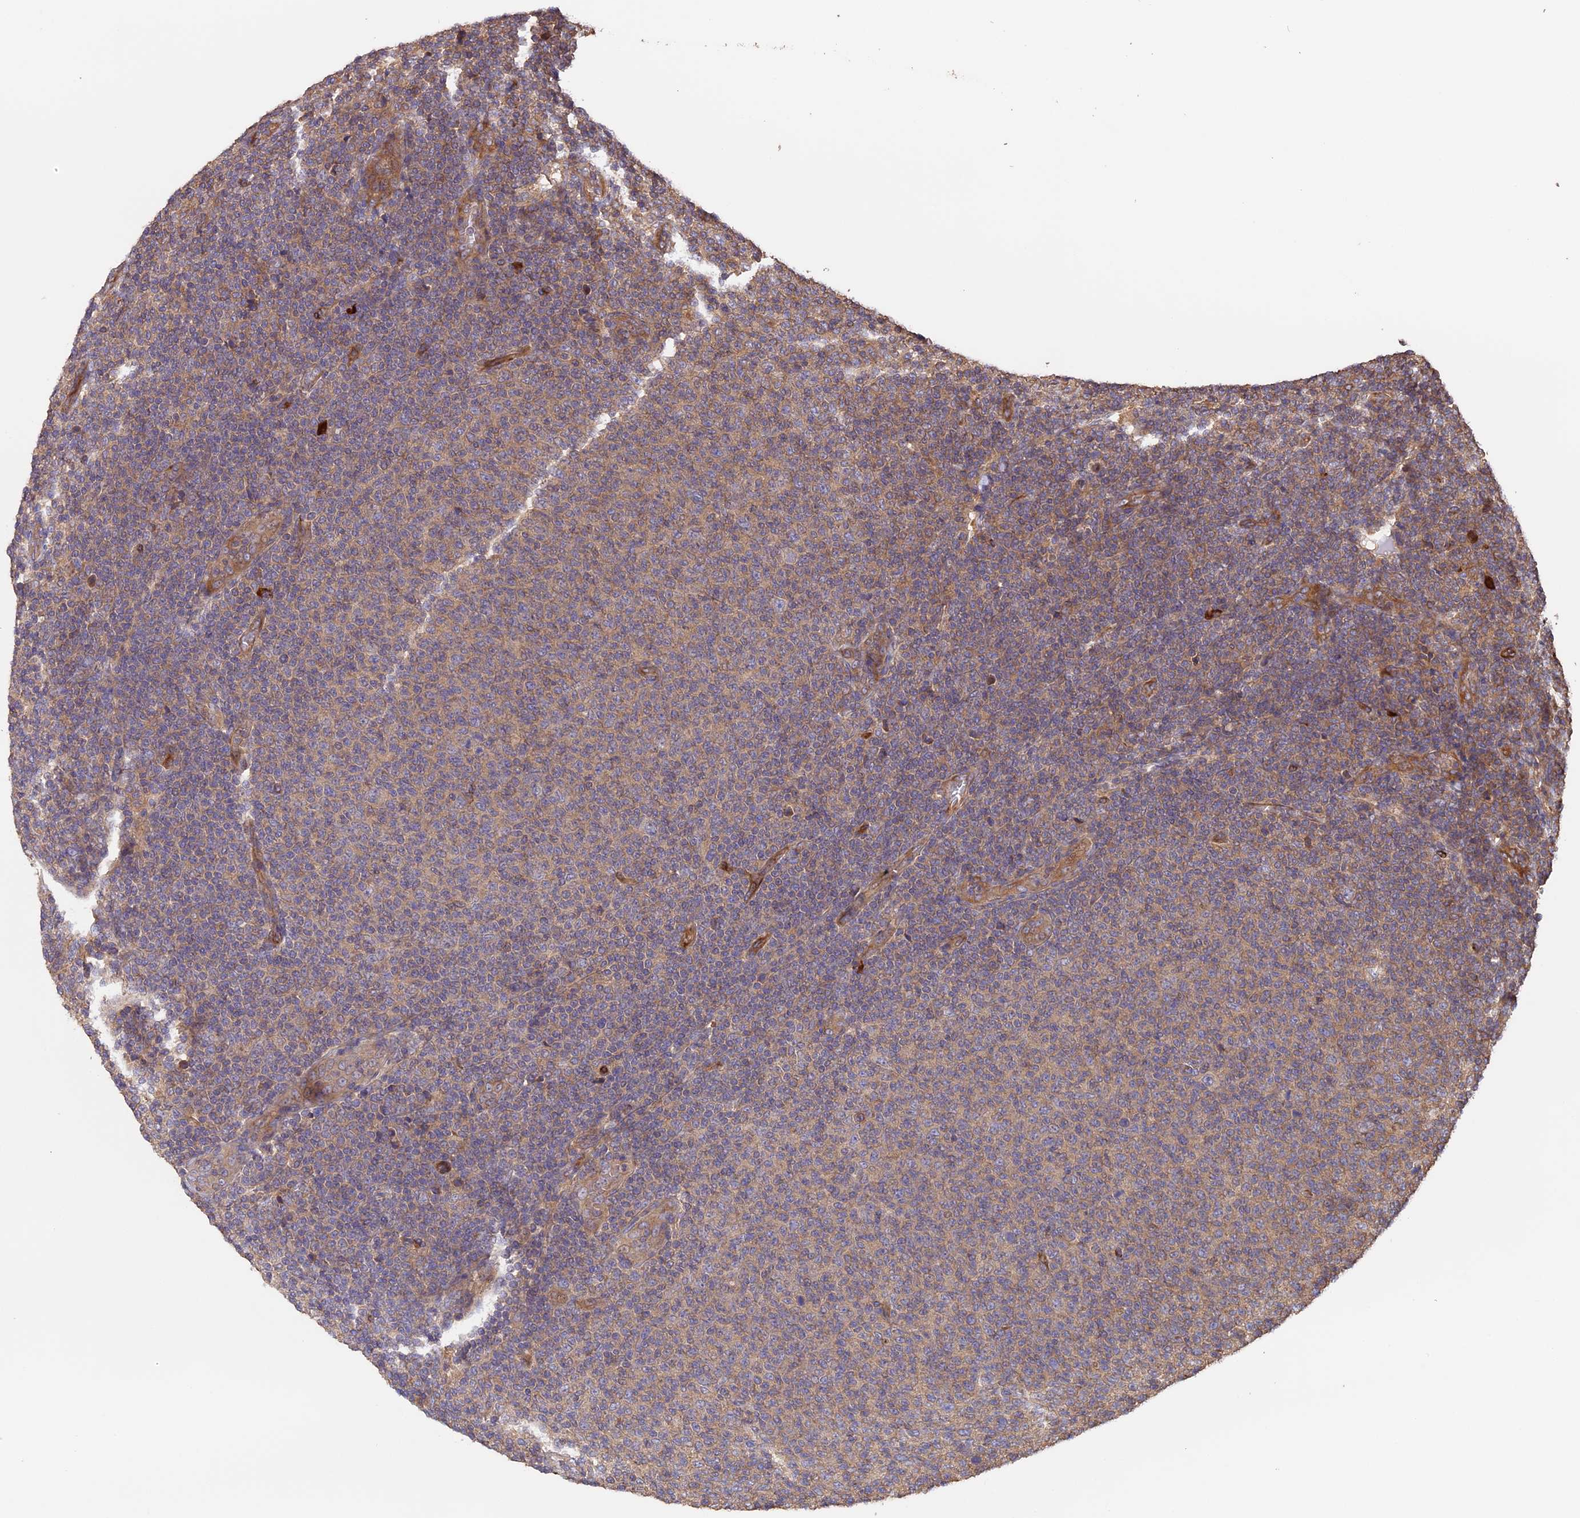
{"staining": {"intensity": "weak", "quantity": ">75%", "location": "cytoplasmic/membranous"}, "tissue": "lymphoma", "cell_type": "Tumor cells", "image_type": "cancer", "snomed": [{"axis": "morphology", "description": "Malignant lymphoma, non-Hodgkin's type, Low grade"}, {"axis": "topography", "description": "Lymph node"}], "caption": "Immunohistochemistry (DAB) staining of human lymphoma reveals weak cytoplasmic/membranous protein positivity in approximately >75% of tumor cells.", "gene": "GAS8", "patient": {"sex": "male", "age": 66}}